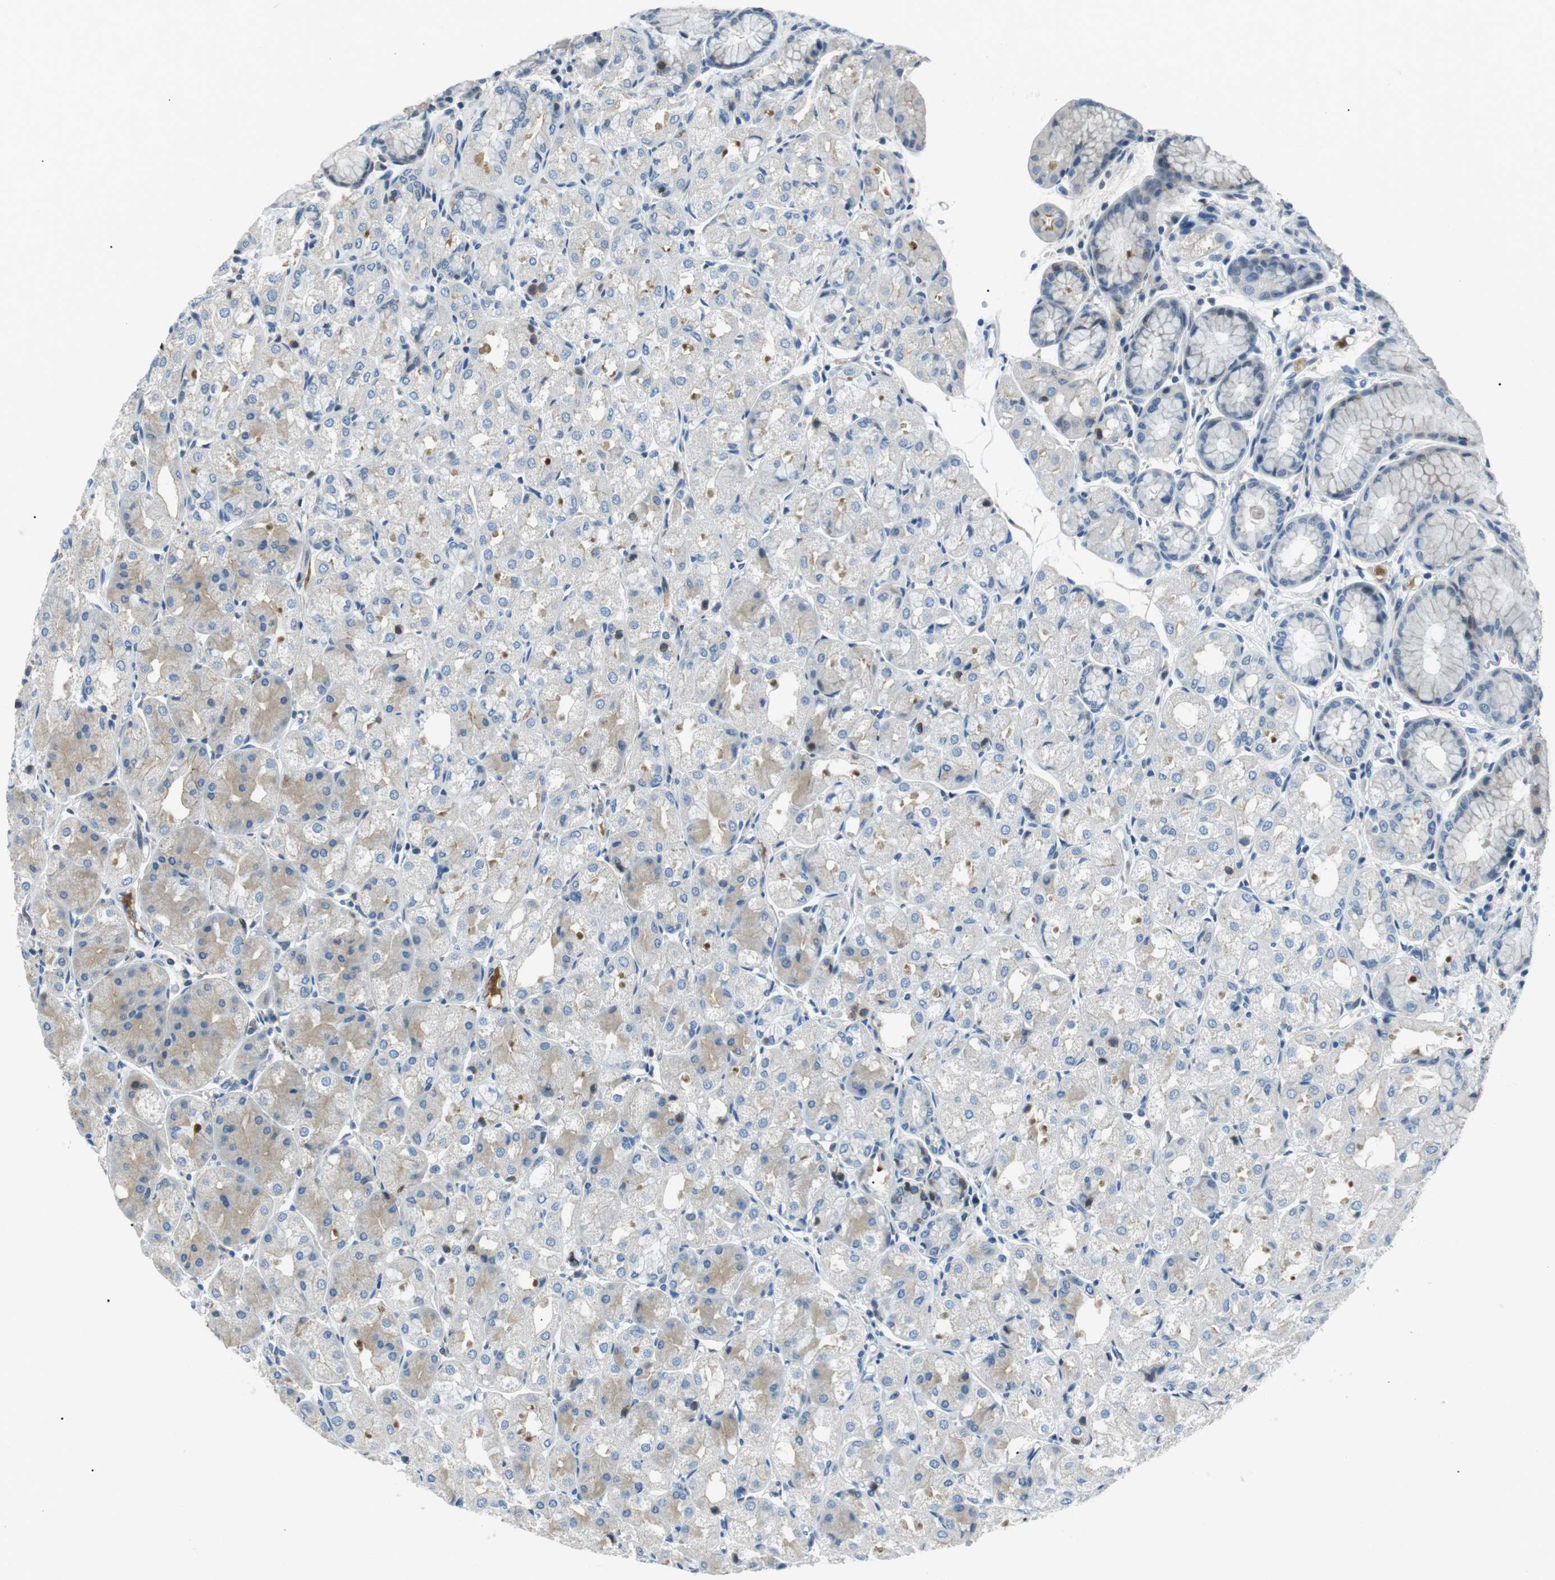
{"staining": {"intensity": "weak", "quantity": "<25%", "location": "cytoplasmic/membranous"}, "tissue": "stomach", "cell_type": "Glandular cells", "image_type": "normal", "snomed": [{"axis": "morphology", "description": "Normal tissue, NOS"}, {"axis": "topography", "description": "Stomach, upper"}], "caption": "IHC image of benign human stomach stained for a protein (brown), which displays no staining in glandular cells.", "gene": "ARVCF", "patient": {"sex": "male", "age": 72}}